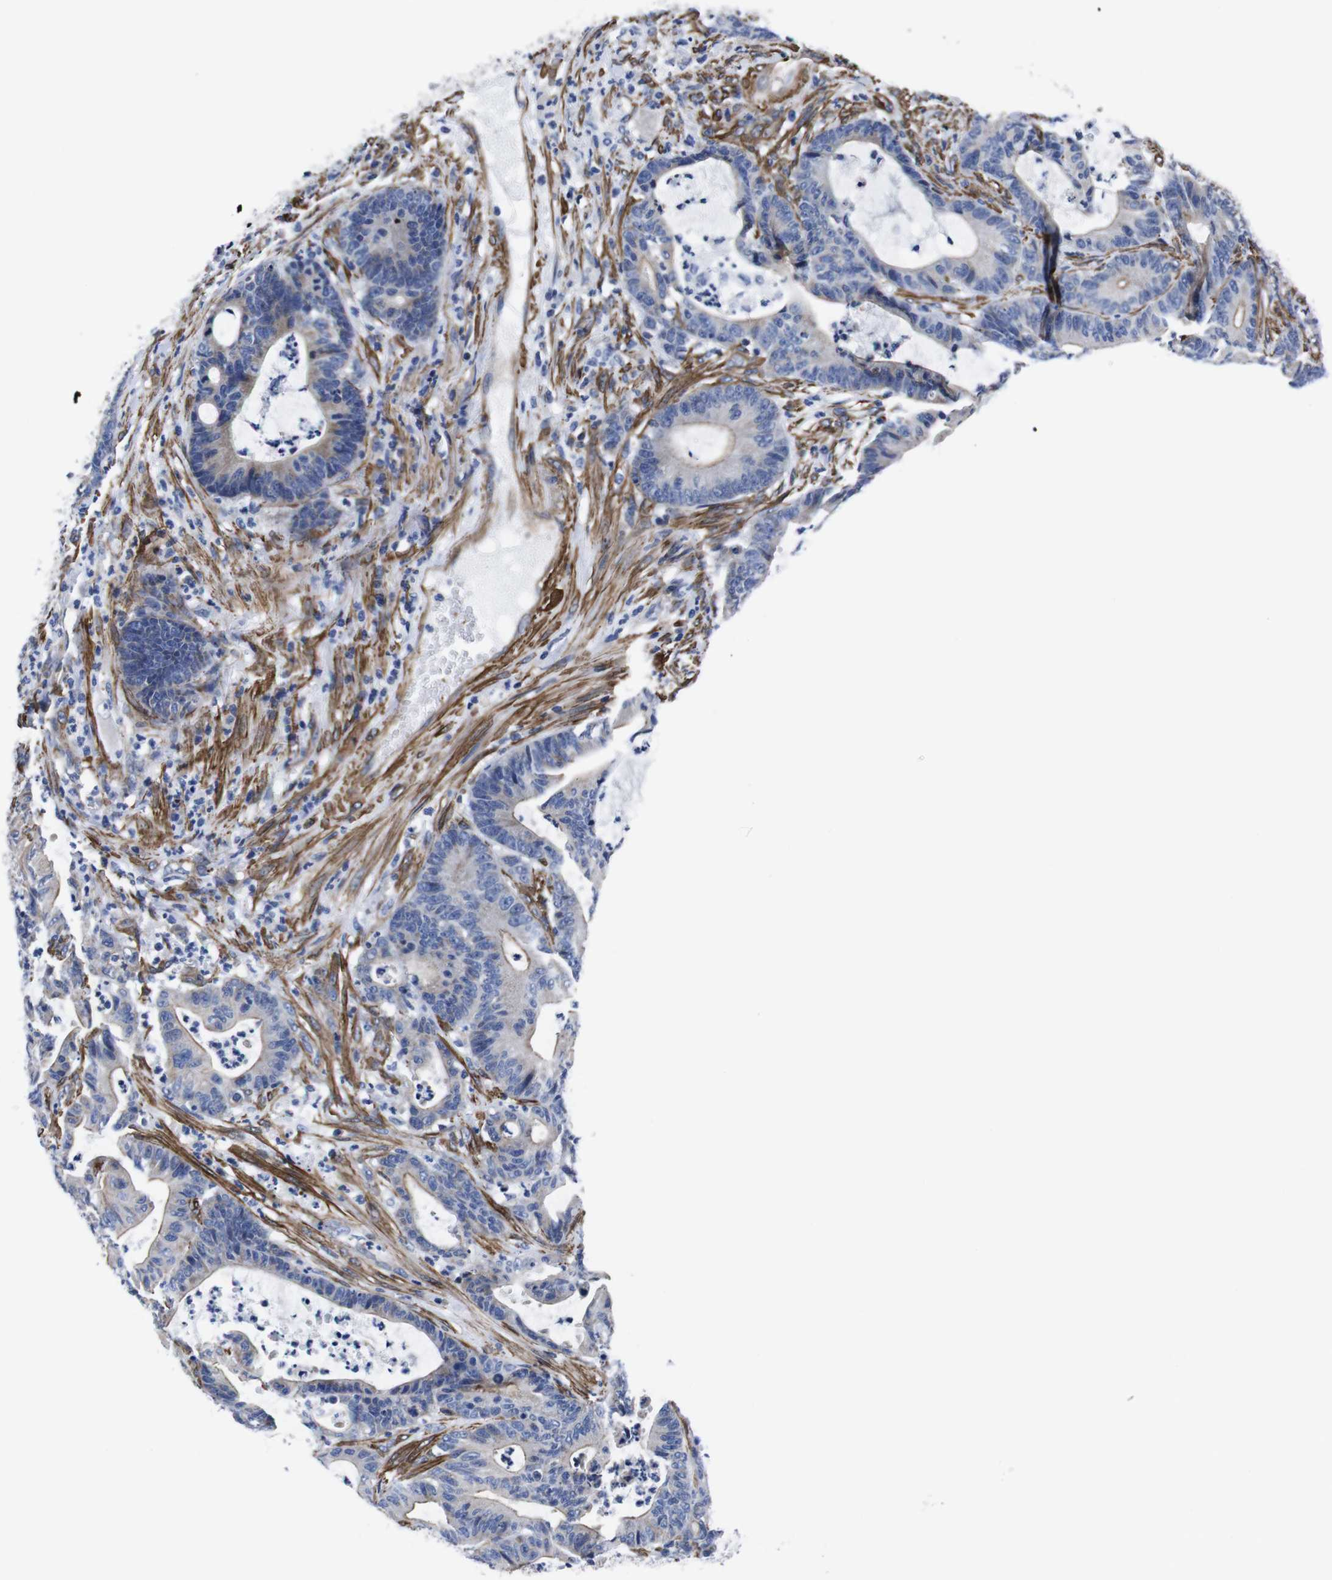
{"staining": {"intensity": "weak", "quantity": "<25%", "location": "cytoplasmic/membranous"}, "tissue": "colorectal cancer", "cell_type": "Tumor cells", "image_type": "cancer", "snomed": [{"axis": "morphology", "description": "Adenocarcinoma, NOS"}, {"axis": "topography", "description": "Colon"}], "caption": "An image of colorectal cancer stained for a protein displays no brown staining in tumor cells.", "gene": "WNT10A", "patient": {"sex": "female", "age": 84}}